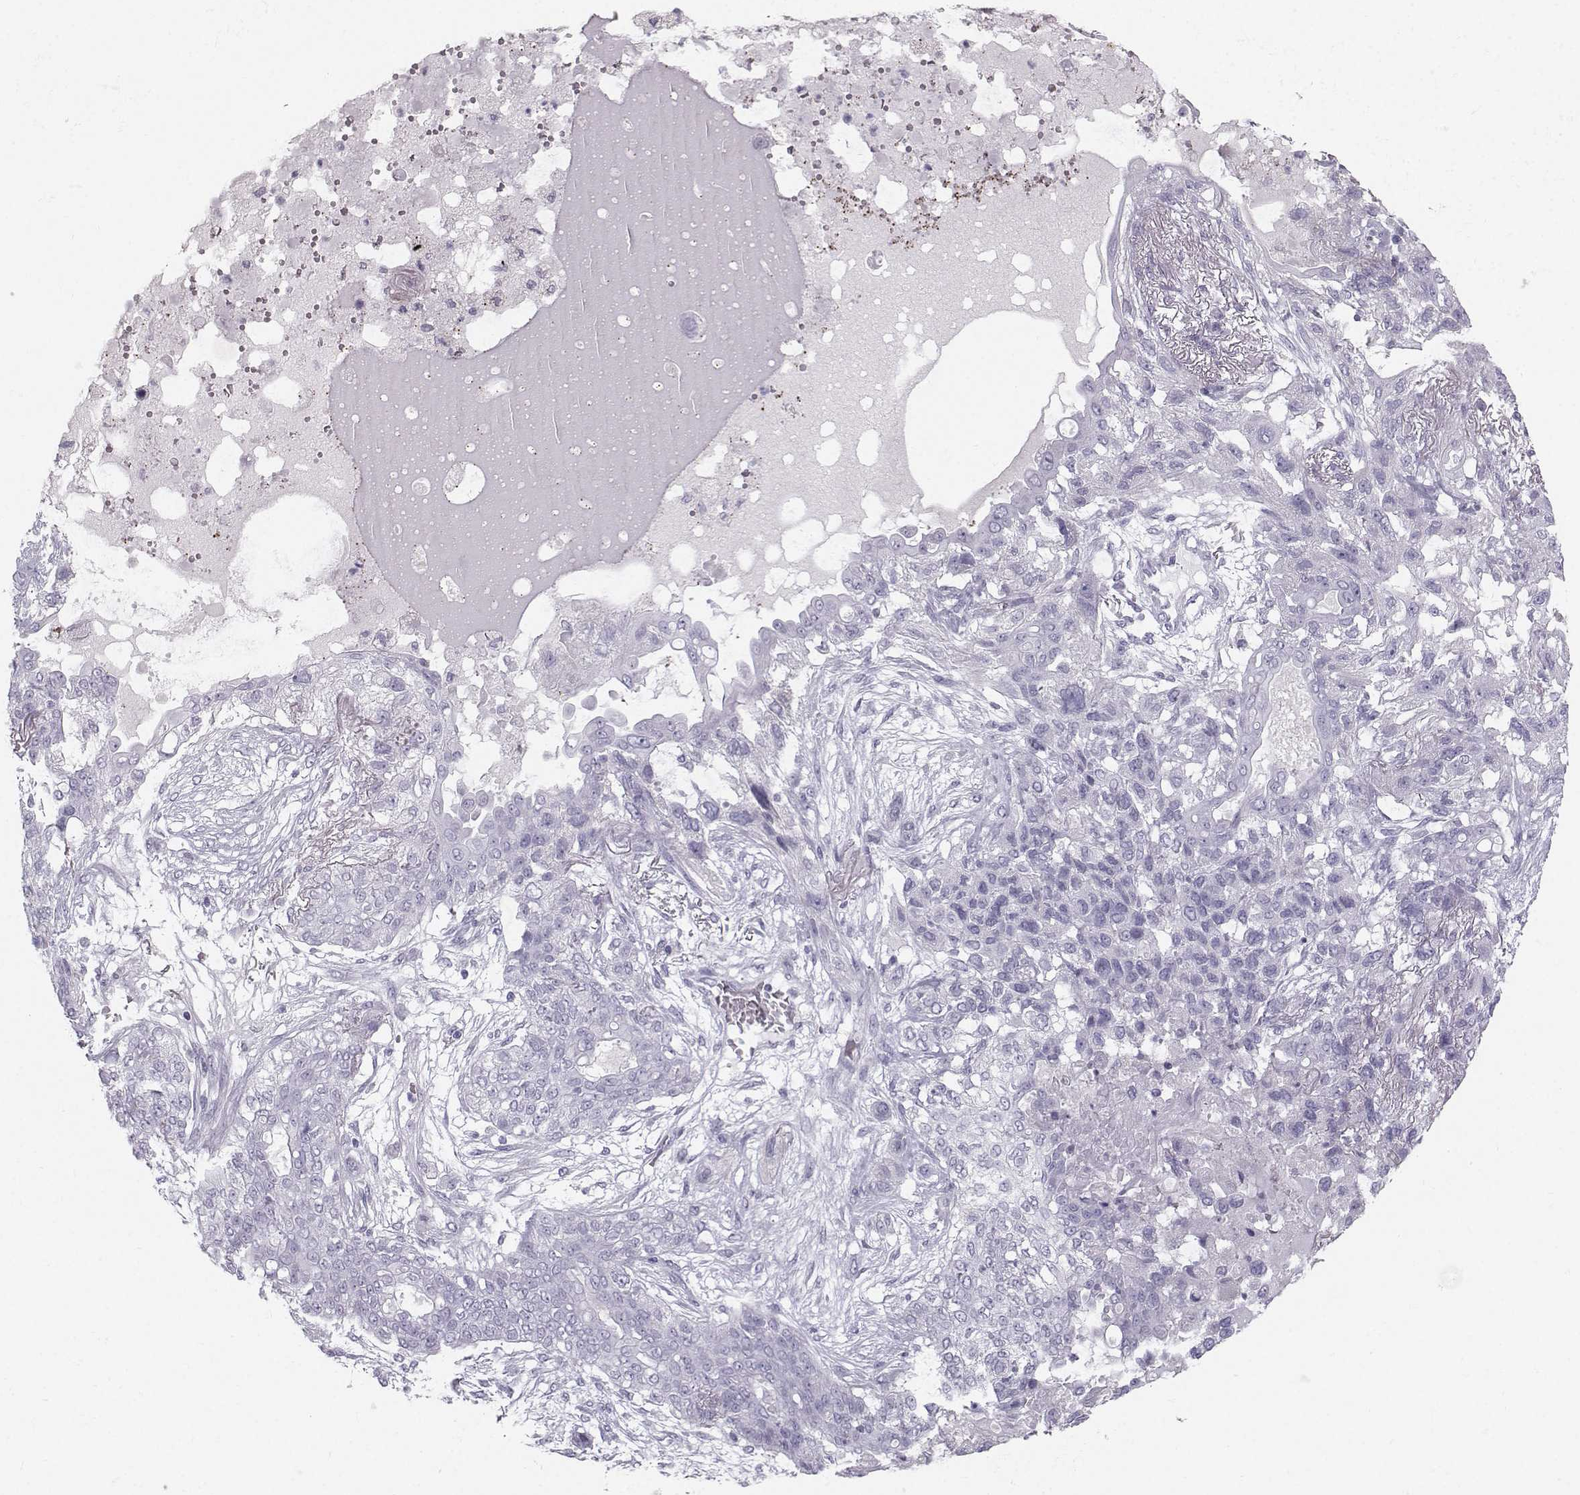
{"staining": {"intensity": "negative", "quantity": "none", "location": "none"}, "tissue": "lung cancer", "cell_type": "Tumor cells", "image_type": "cancer", "snomed": [{"axis": "morphology", "description": "Squamous cell carcinoma, NOS"}, {"axis": "topography", "description": "Lung"}], "caption": "Lung squamous cell carcinoma was stained to show a protein in brown. There is no significant staining in tumor cells. (Immunohistochemistry (ihc), brightfield microscopy, high magnification).", "gene": "CASR", "patient": {"sex": "female", "age": 70}}